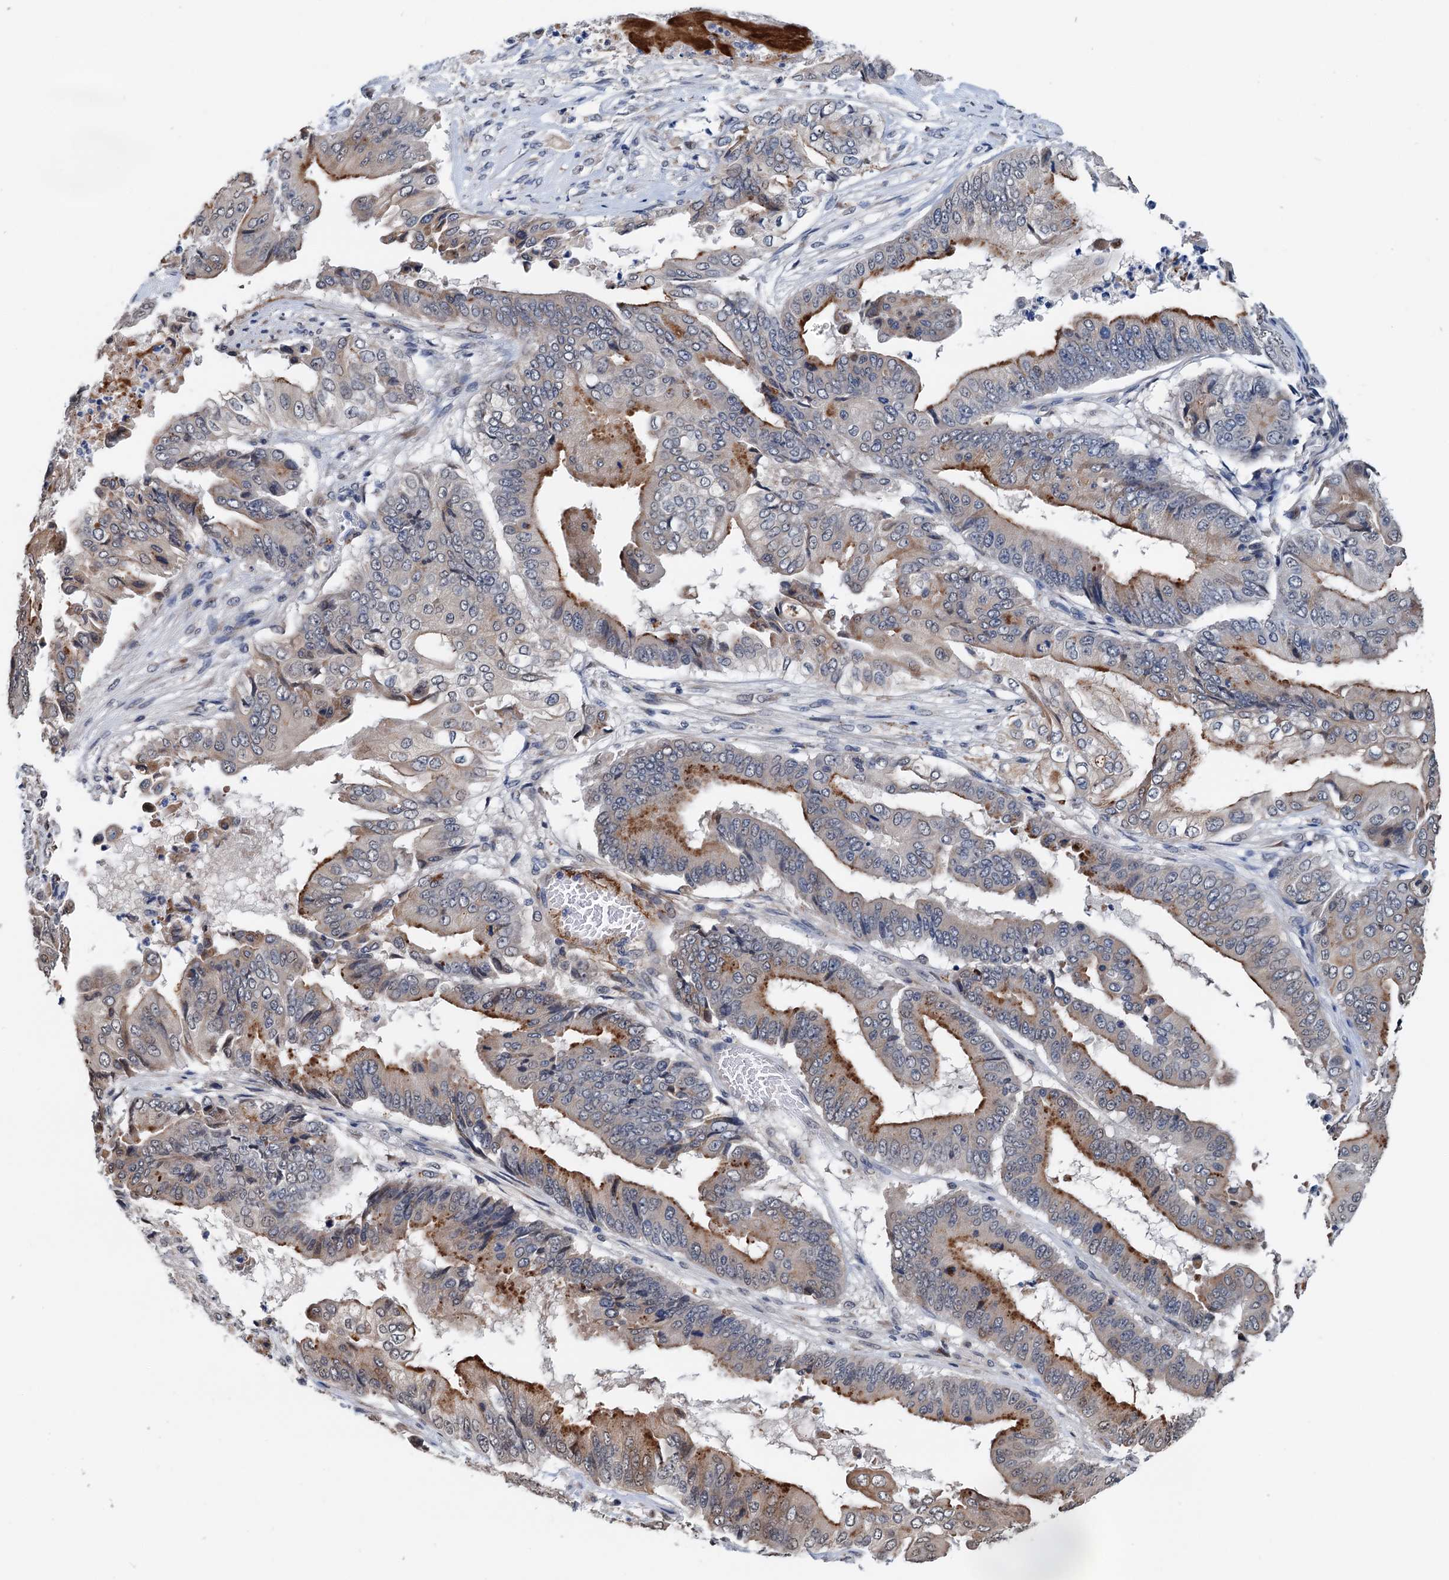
{"staining": {"intensity": "moderate", "quantity": "25%-75%", "location": "cytoplasmic/membranous"}, "tissue": "pancreatic cancer", "cell_type": "Tumor cells", "image_type": "cancer", "snomed": [{"axis": "morphology", "description": "Adenocarcinoma, NOS"}, {"axis": "topography", "description": "Pancreas"}], "caption": "An immunohistochemistry micrograph of neoplastic tissue is shown. Protein staining in brown highlights moderate cytoplasmic/membranous positivity in pancreatic cancer within tumor cells.", "gene": "SHLD1", "patient": {"sex": "female", "age": 77}}